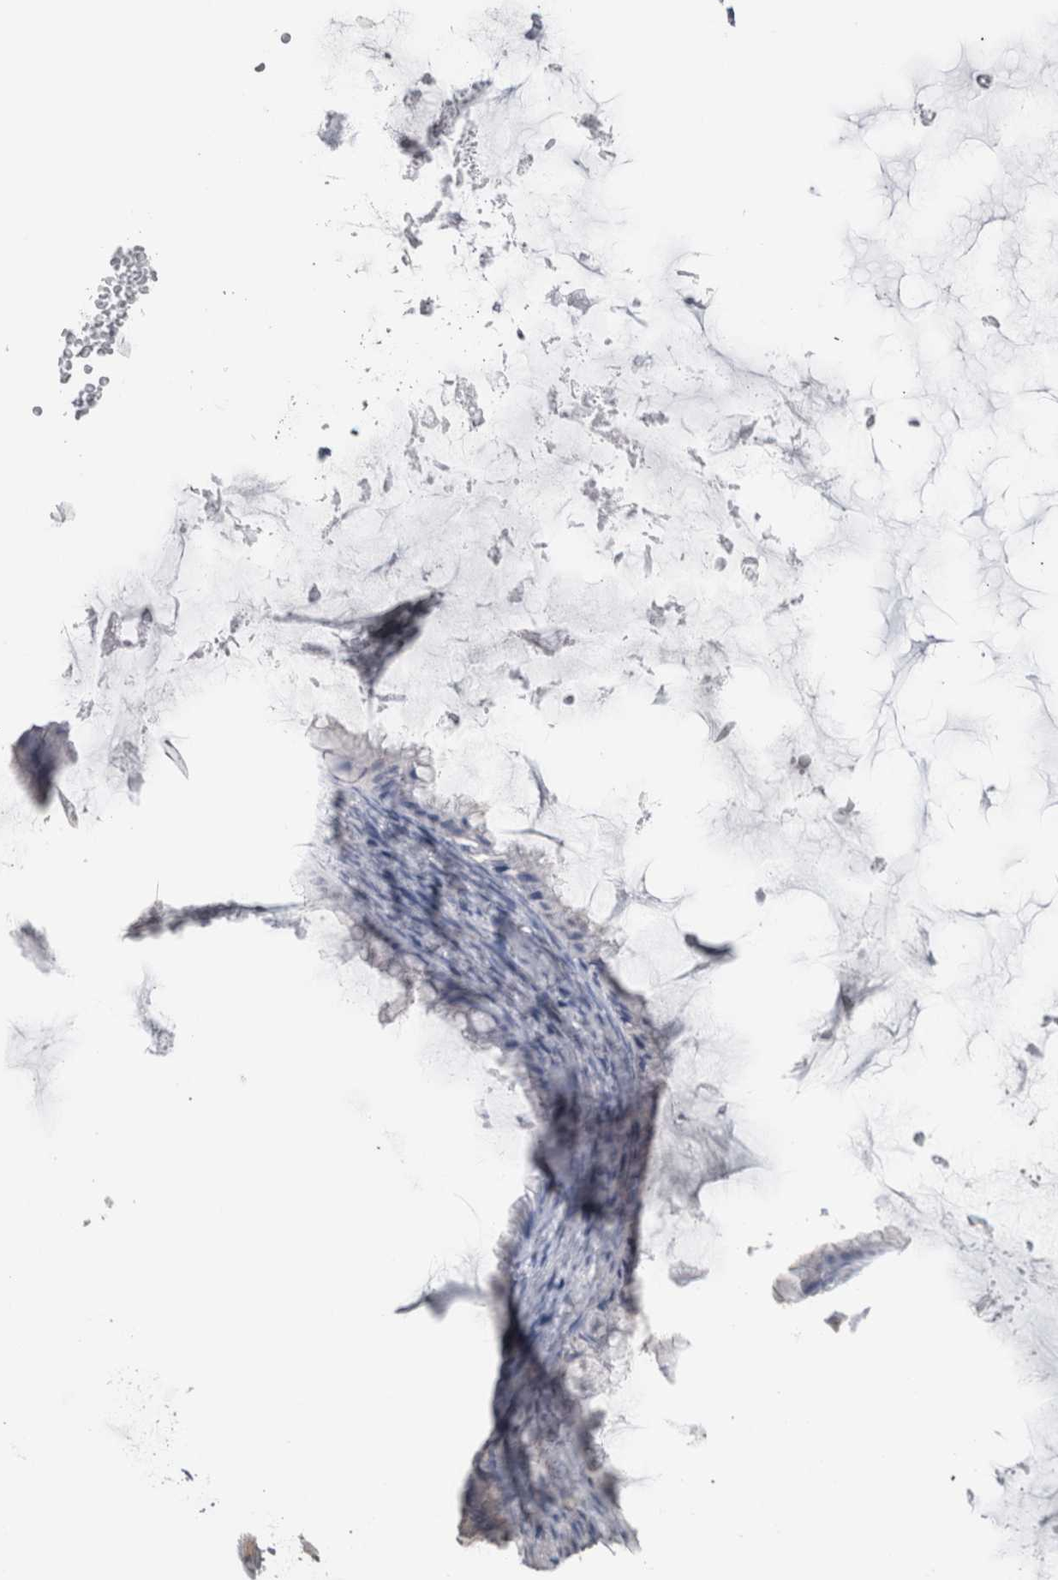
{"staining": {"intensity": "negative", "quantity": "none", "location": "none"}, "tissue": "ovarian cancer", "cell_type": "Tumor cells", "image_type": "cancer", "snomed": [{"axis": "morphology", "description": "Cystadenocarcinoma, mucinous, NOS"}, {"axis": "topography", "description": "Ovary"}], "caption": "An IHC micrograph of ovarian cancer (mucinous cystadenocarcinoma) is shown. There is no staining in tumor cells of ovarian cancer (mucinous cystadenocarcinoma). The staining is performed using DAB brown chromogen with nuclei counter-stained in using hematoxylin.", "gene": "DDX6", "patient": {"sex": "female", "age": 61}}